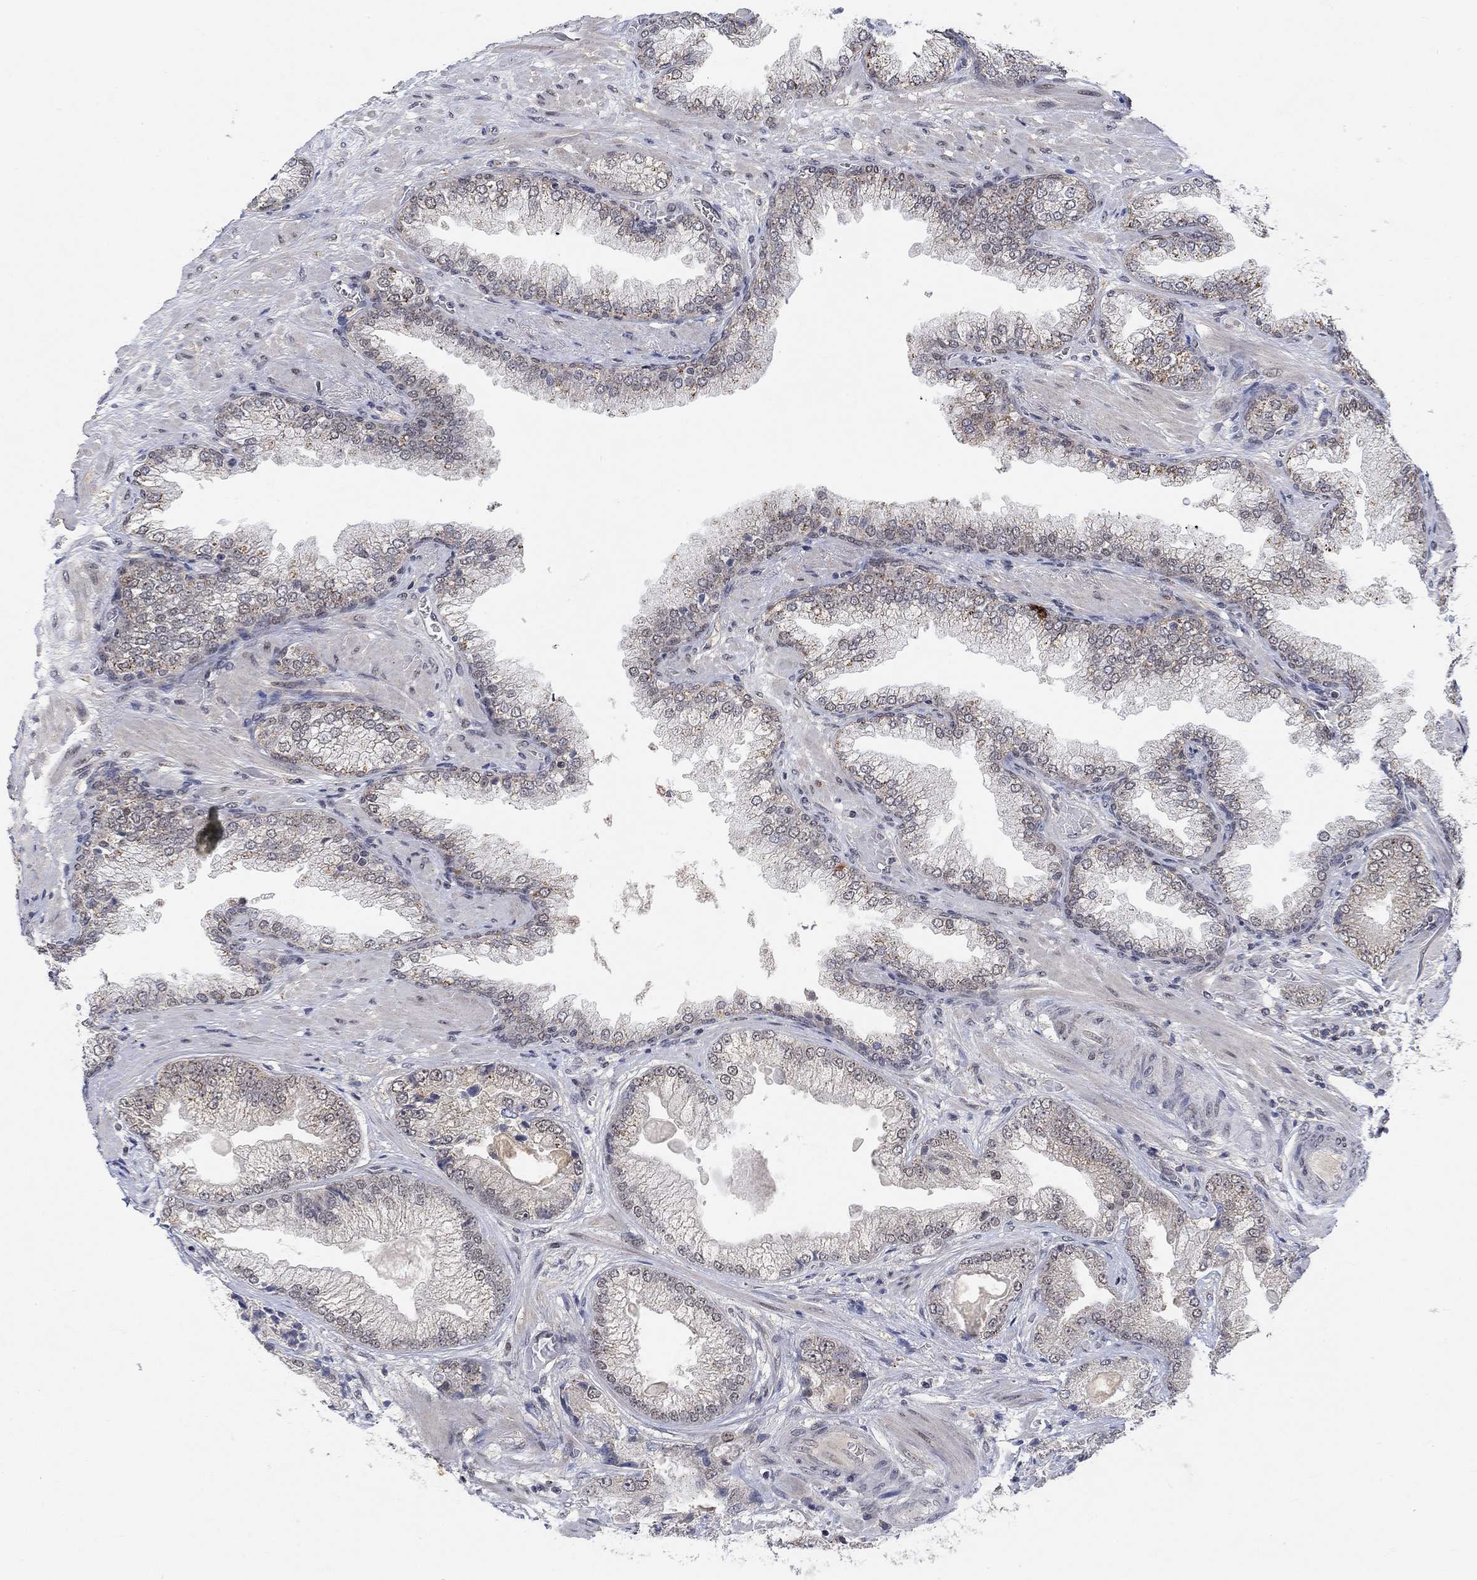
{"staining": {"intensity": "negative", "quantity": "none", "location": "none"}, "tissue": "prostate cancer", "cell_type": "Tumor cells", "image_type": "cancer", "snomed": [{"axis": "morphology", "description": "Adenocarcinoma, Low grade"}, {"axis": "topography", "description": "Prostate"}], "caption": "Tumor cells show no significant expression in adenocarcinoma (low-grade) (prostate).", "gene": "THAP8", "patient": {"sex": "male", "age": 57}}